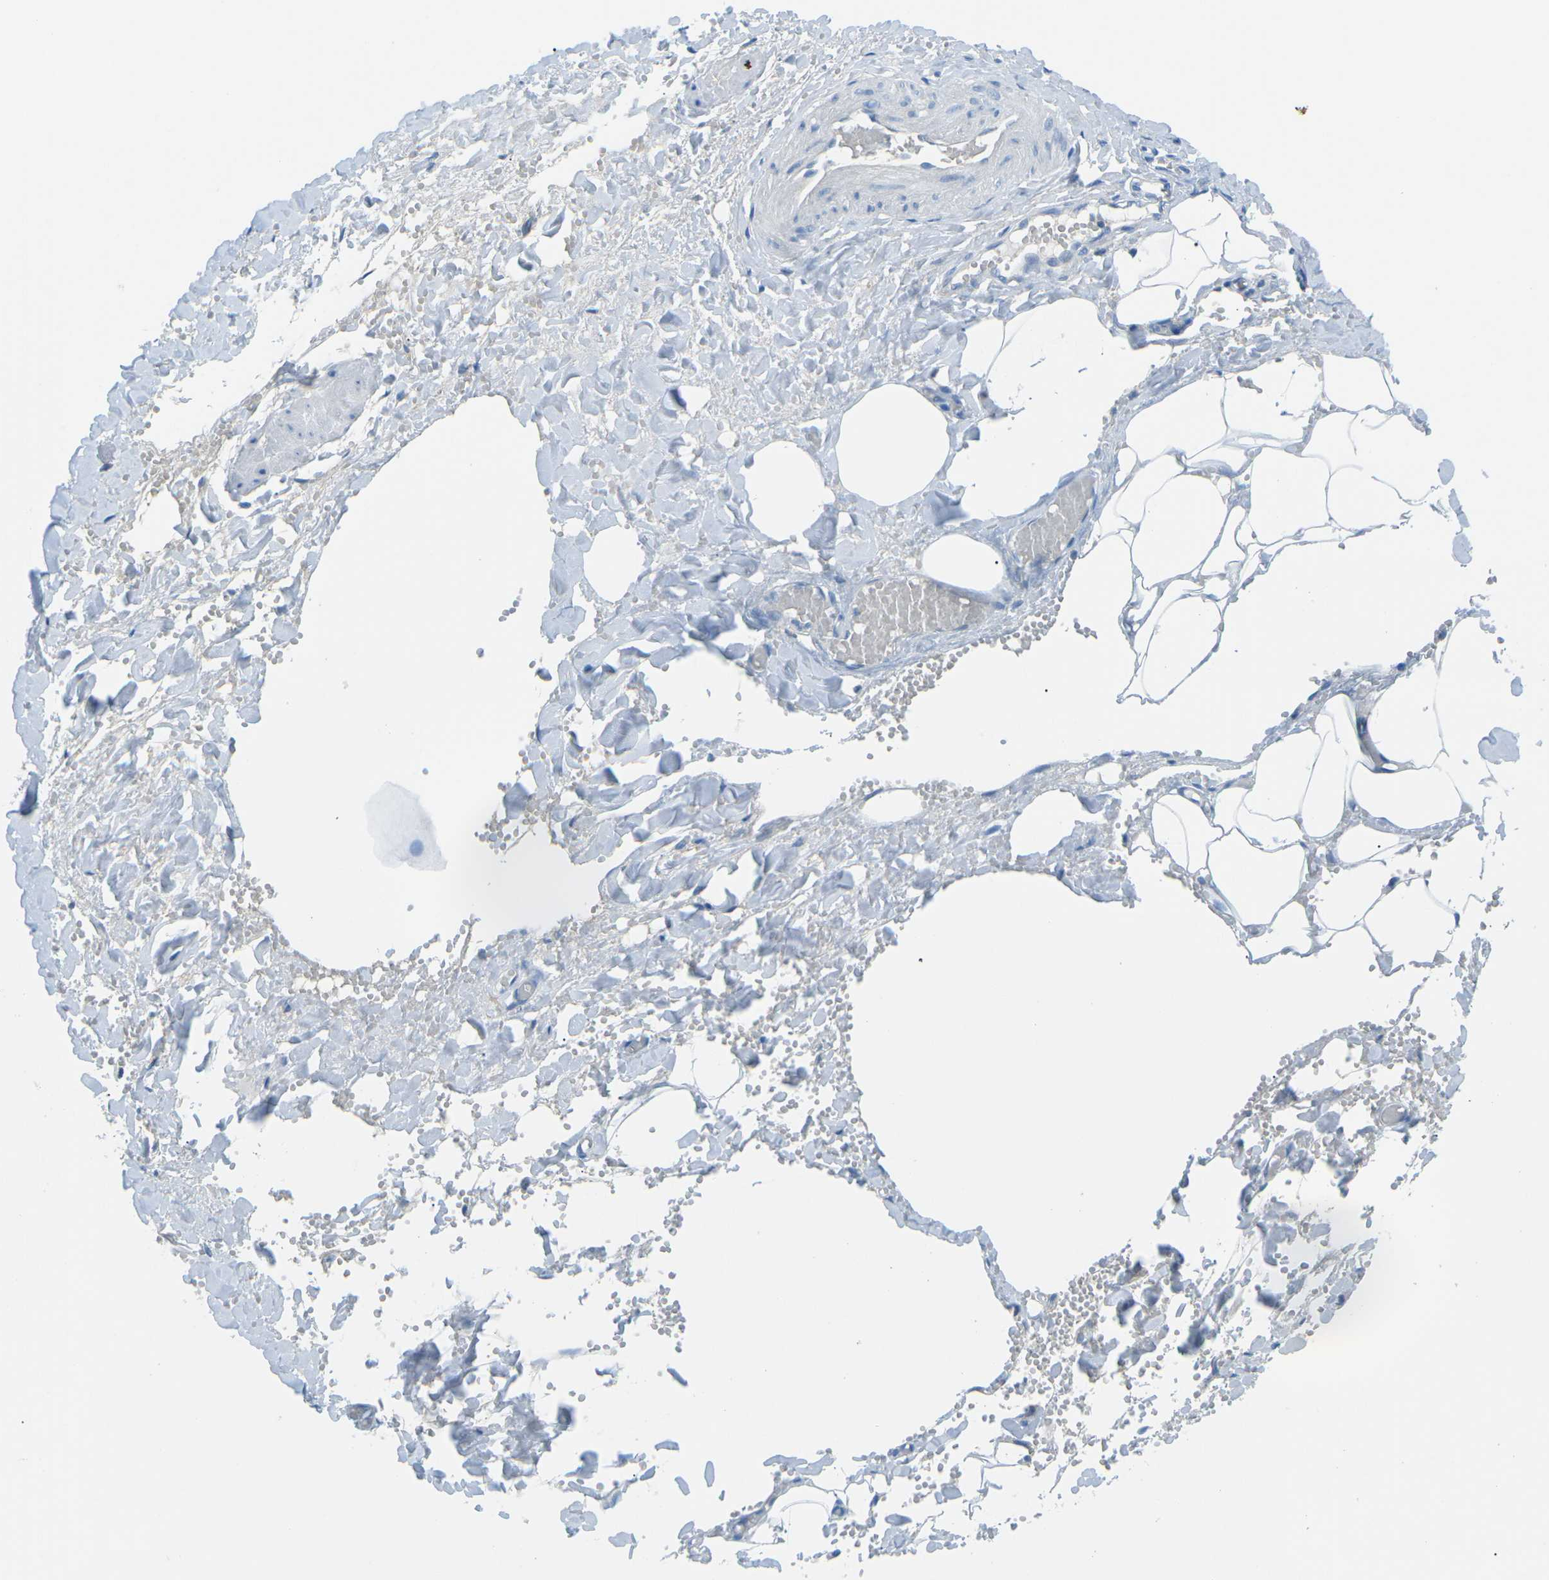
{"staining": {"intensity": "negative", "quantity": "none", "location": "none"}, "tissue": "adipose tissue", "cell_type": "Adipocytes", "image_type": "normal", "snomed": [{"axis": "morphology", "description": "Normal tissue, NOS"}, {"axis": "topography", "description": "Soft tissue"}, {"axis": "topography", "description": "Vascular tissue"}], "caption": "Adipocytes are negative for brown protein staining in normal adipose tissue. (Brightfield microscopy of DAB (3,3'-diaminobenzidine) IHC at high magnification).", "gene": "CD47", "patient": {"sex": "female", "age": 35}}